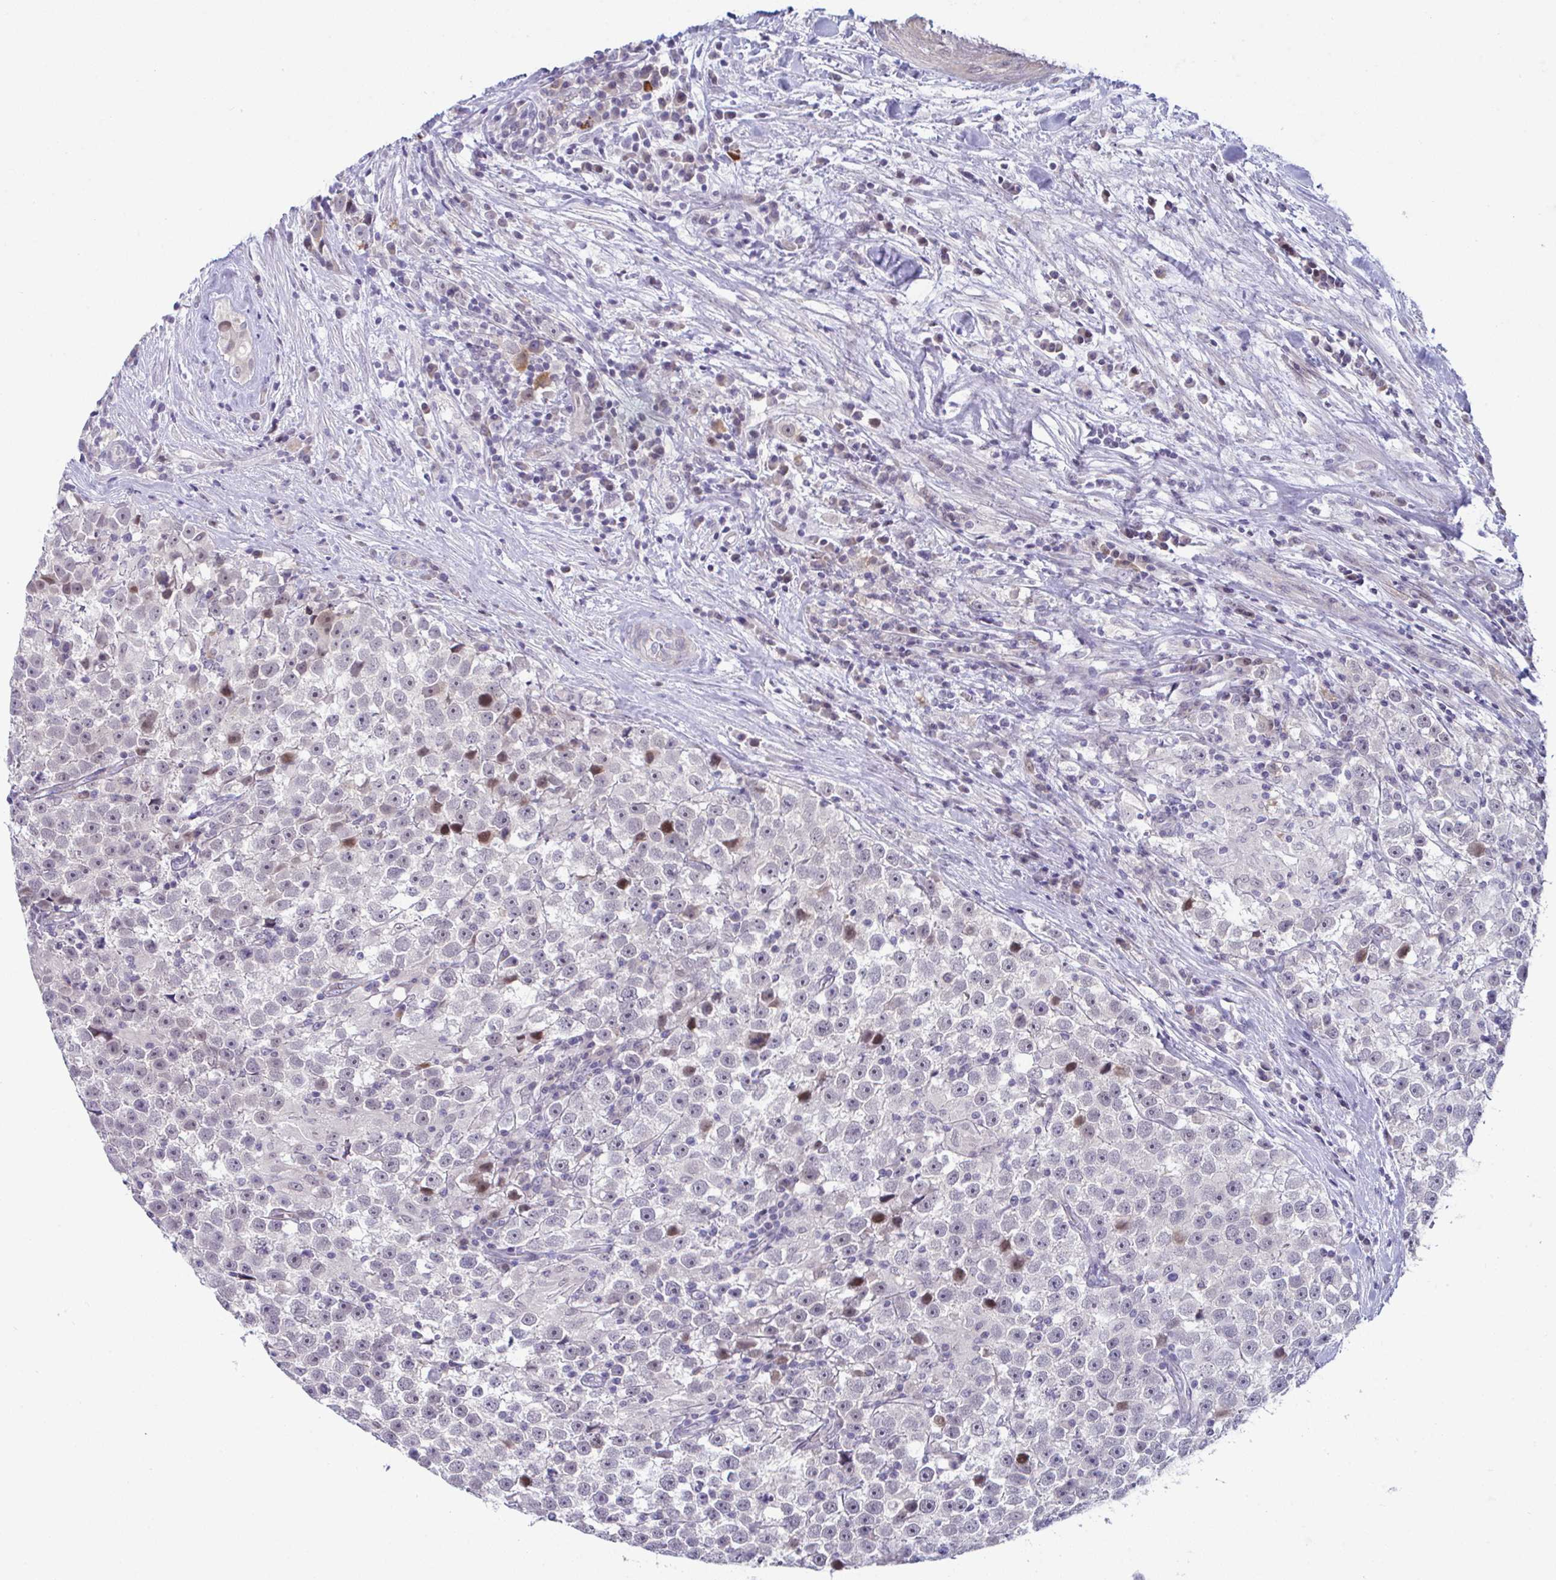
{"staining": {"intensity": "negative", "quantity": "none", "location": "none"}, "tissue": "testis cancer", "cell_type": "Tumor cells", "image_type": "cancer", "snomed": [{"axis": "morphology", "description": "Seminoma, NOS"}, {"axis": "topography", "description": "Testis"}], "caption": "High power microscopy image of an IHC image of testis cancer (seminoma), revealing no significant staining in tumor cells. Nuclei are stained in blue.", "gene": "USP35", "patient": {"sex": "male", "age": 31}}